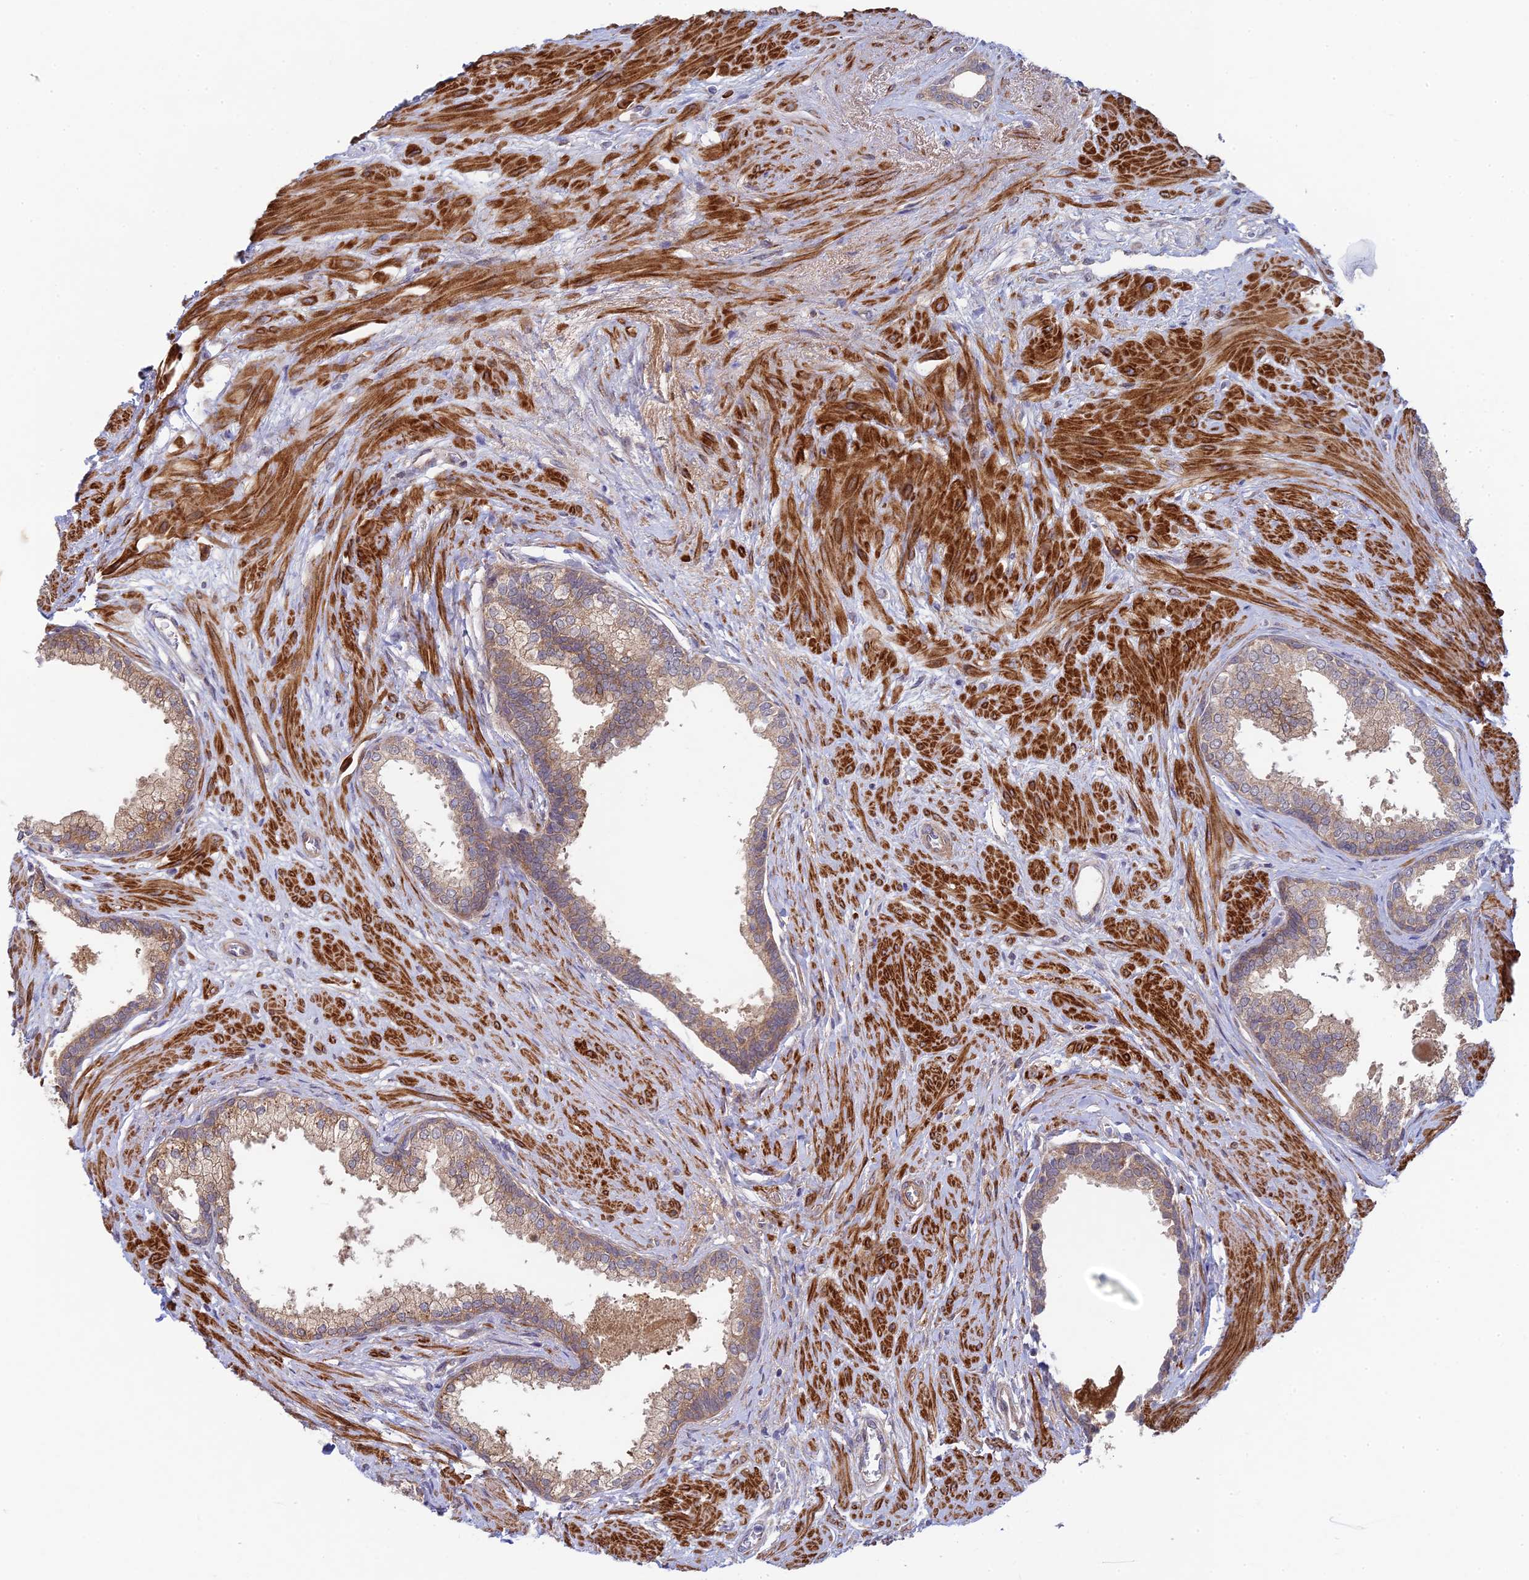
{"staining": {"intensity": "moderate", "quantity": ">75%", "location": "cytoplasmic/membranous"}, "tissue": "prostate", "cell_type": "Glandular cells", "image_type": "normal", "snomed": [{"axis": "morphology", "description": "Normal tissue, NOS"}, {"axis": "topography", "description": "Prostate"}], "caption": "IHC of normal prostate demonstrates medium levels of moderate cytoplasmic/membranous expression in approximately >75% of glandular cells. The protein of interest is stained brown, and the nuclei are stained in blue (DAB (3,3'-diaminobenzidine) IHC with brightfield microscopy, high magnification).", "gene": "INCA1", "patient": {"sex": "male", "age": 57}}